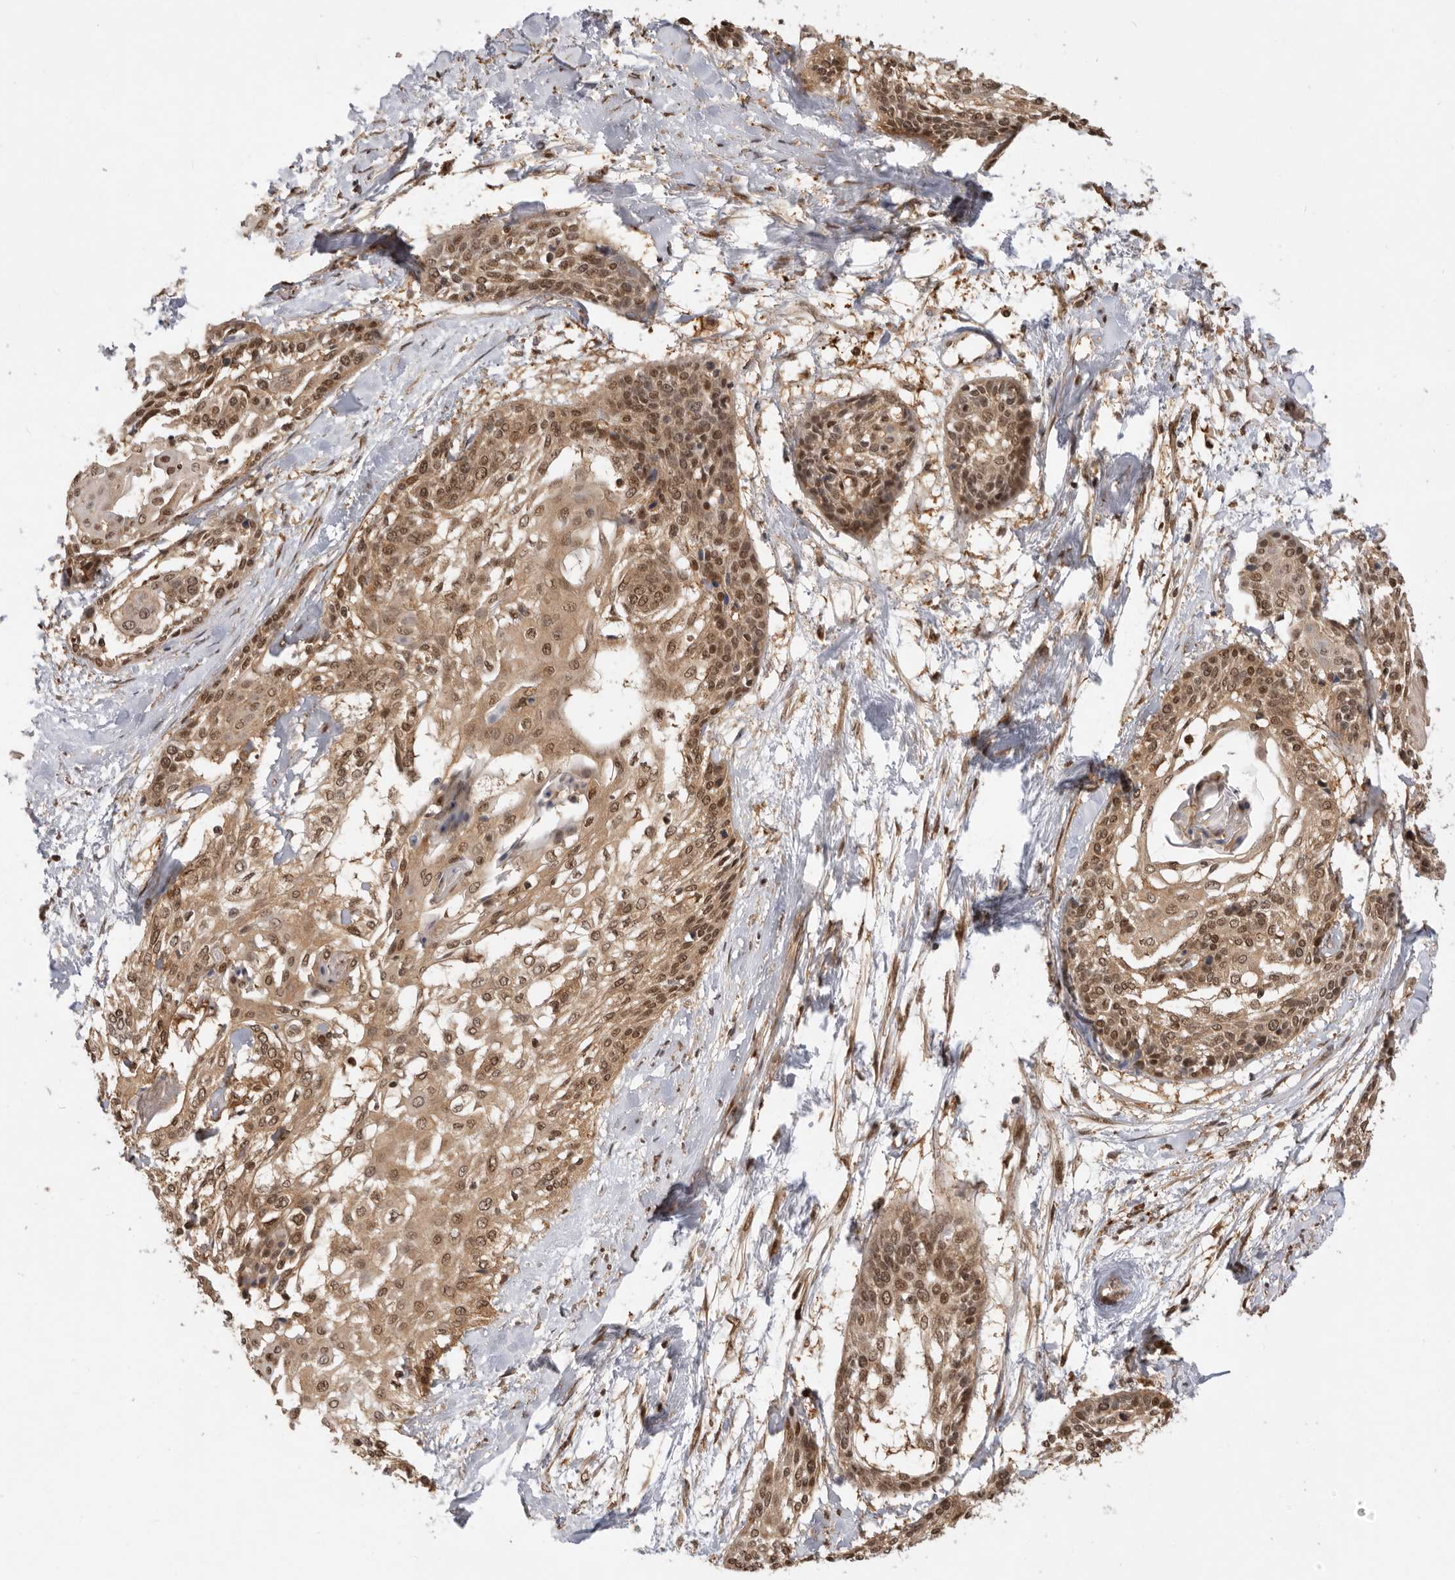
{"staining": {"intensity": "moderate", "quantity": ">75%", "location": "cytoplasmic/membranous,nuclear"}, "tissue": "cervical cancer", "cell_type": "Tumor cells", "image_type": "cancer", "snomed": [{"axis": "morphology", "description": "Squamous cell carcinoma, NOS"}, {"axis": "topography", "description": "Cervix"}], "caption": "The photomicrograph exhibits a brown stain indicating the presence of a protein in the cytoplasmic/membranous and nuclear of tumor cells in squamous cell carcinoma (cervical).", "gene": "ADPRS", "patient": {"sex": "female", "age": 57}}